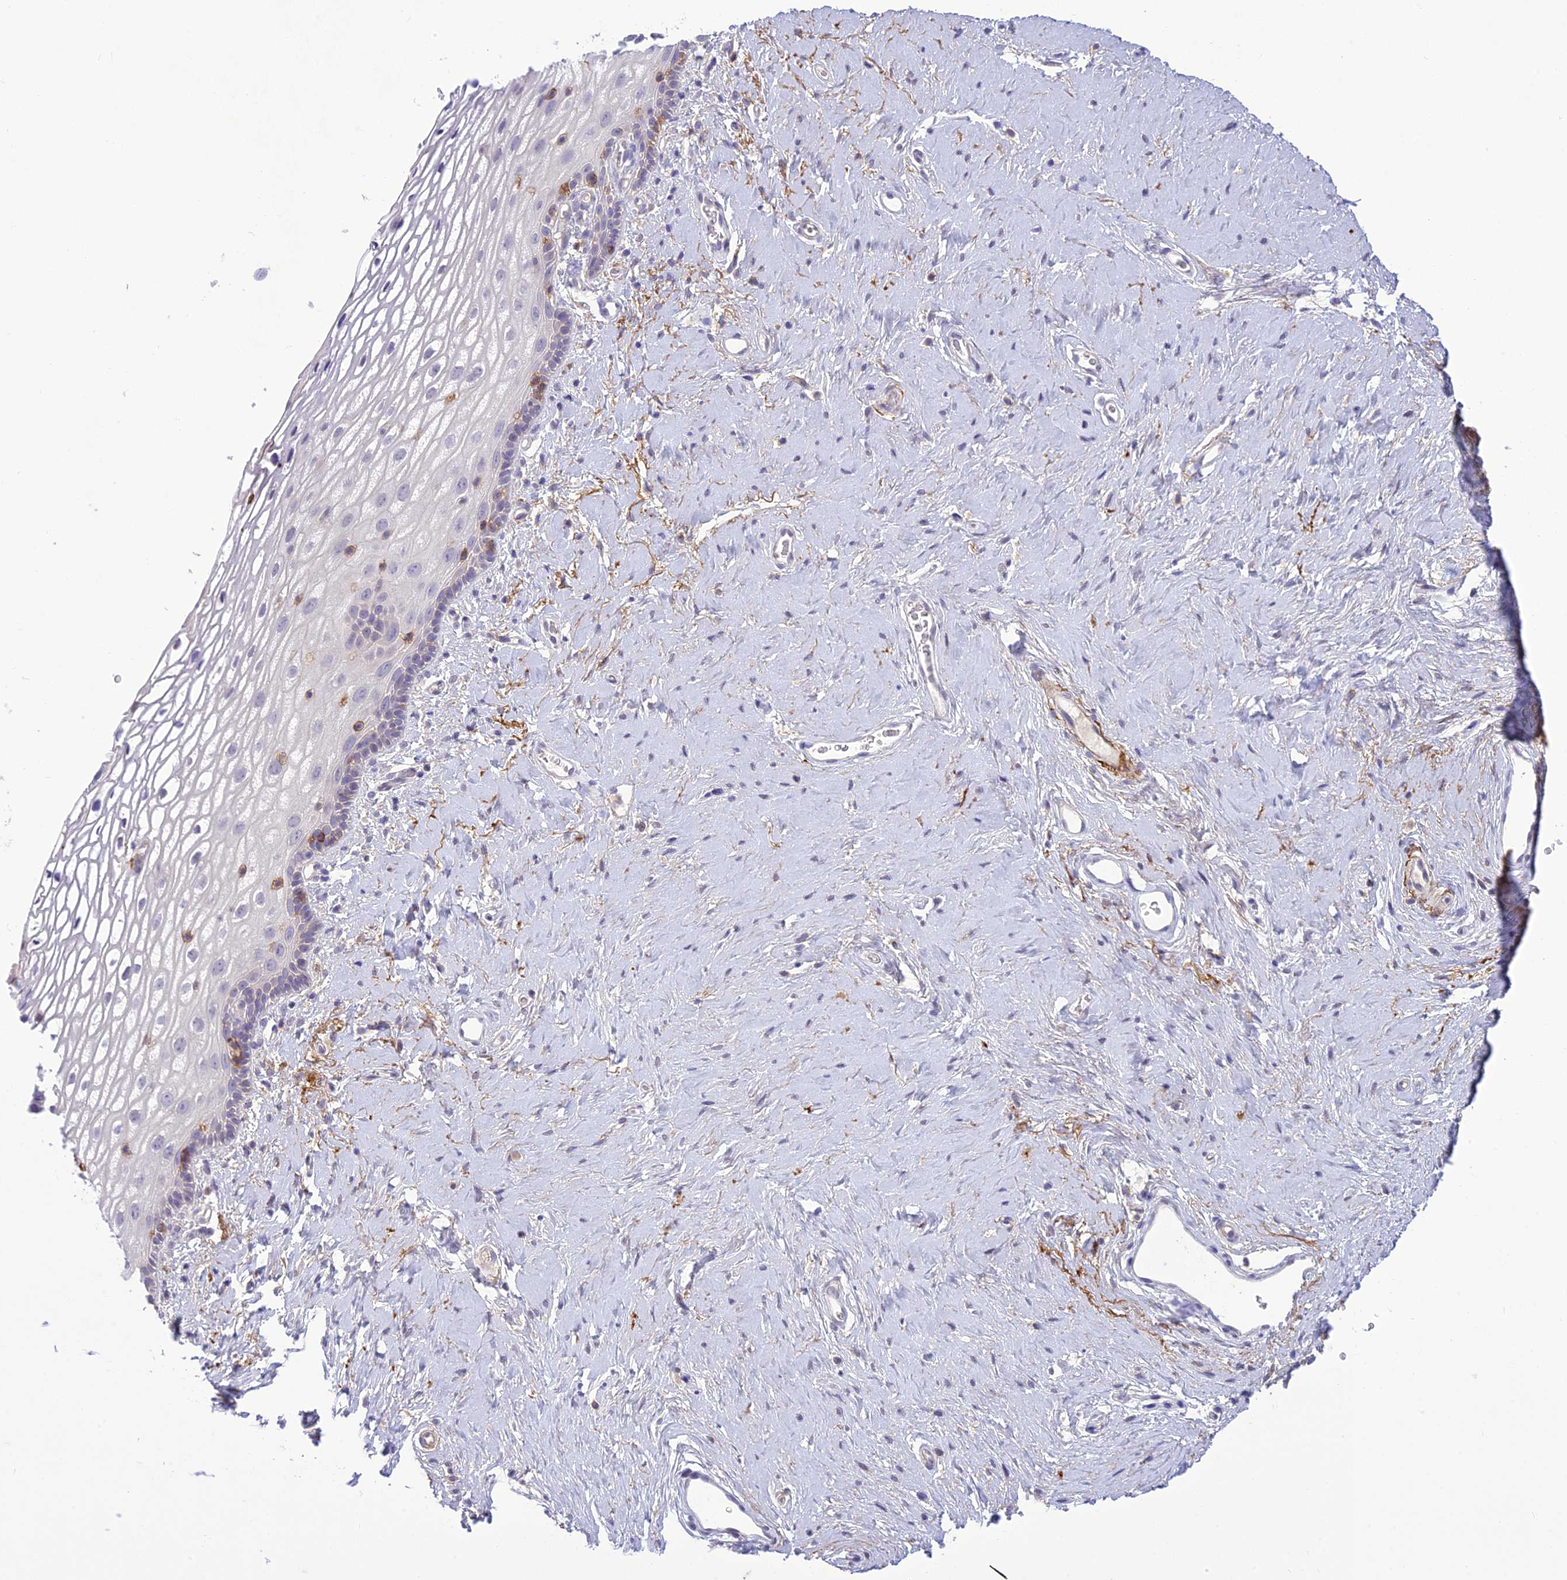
{"staining": {"intensity": "negative", "quantity": "none", "location": "none"}, "tissue": "vagina", "cell_type": "Squamous epithelial cells", "image_type": "normal", "snomed": [{"axis": "morphology", "description": "Normal tissue, NOS"}, {"axis": "morphology", "description": "Adenocarcinoma, NOS"}, {"axis": "topography", "description": "Rectum"}, {"axis": "topography", "description": "Vagina"}], "caption": "Protein analysis of benign vagina displays no significant positivity in squamous epithelial cells.", "gene": "ITGAE", "patient": {"sex": "female", "age": 71}}